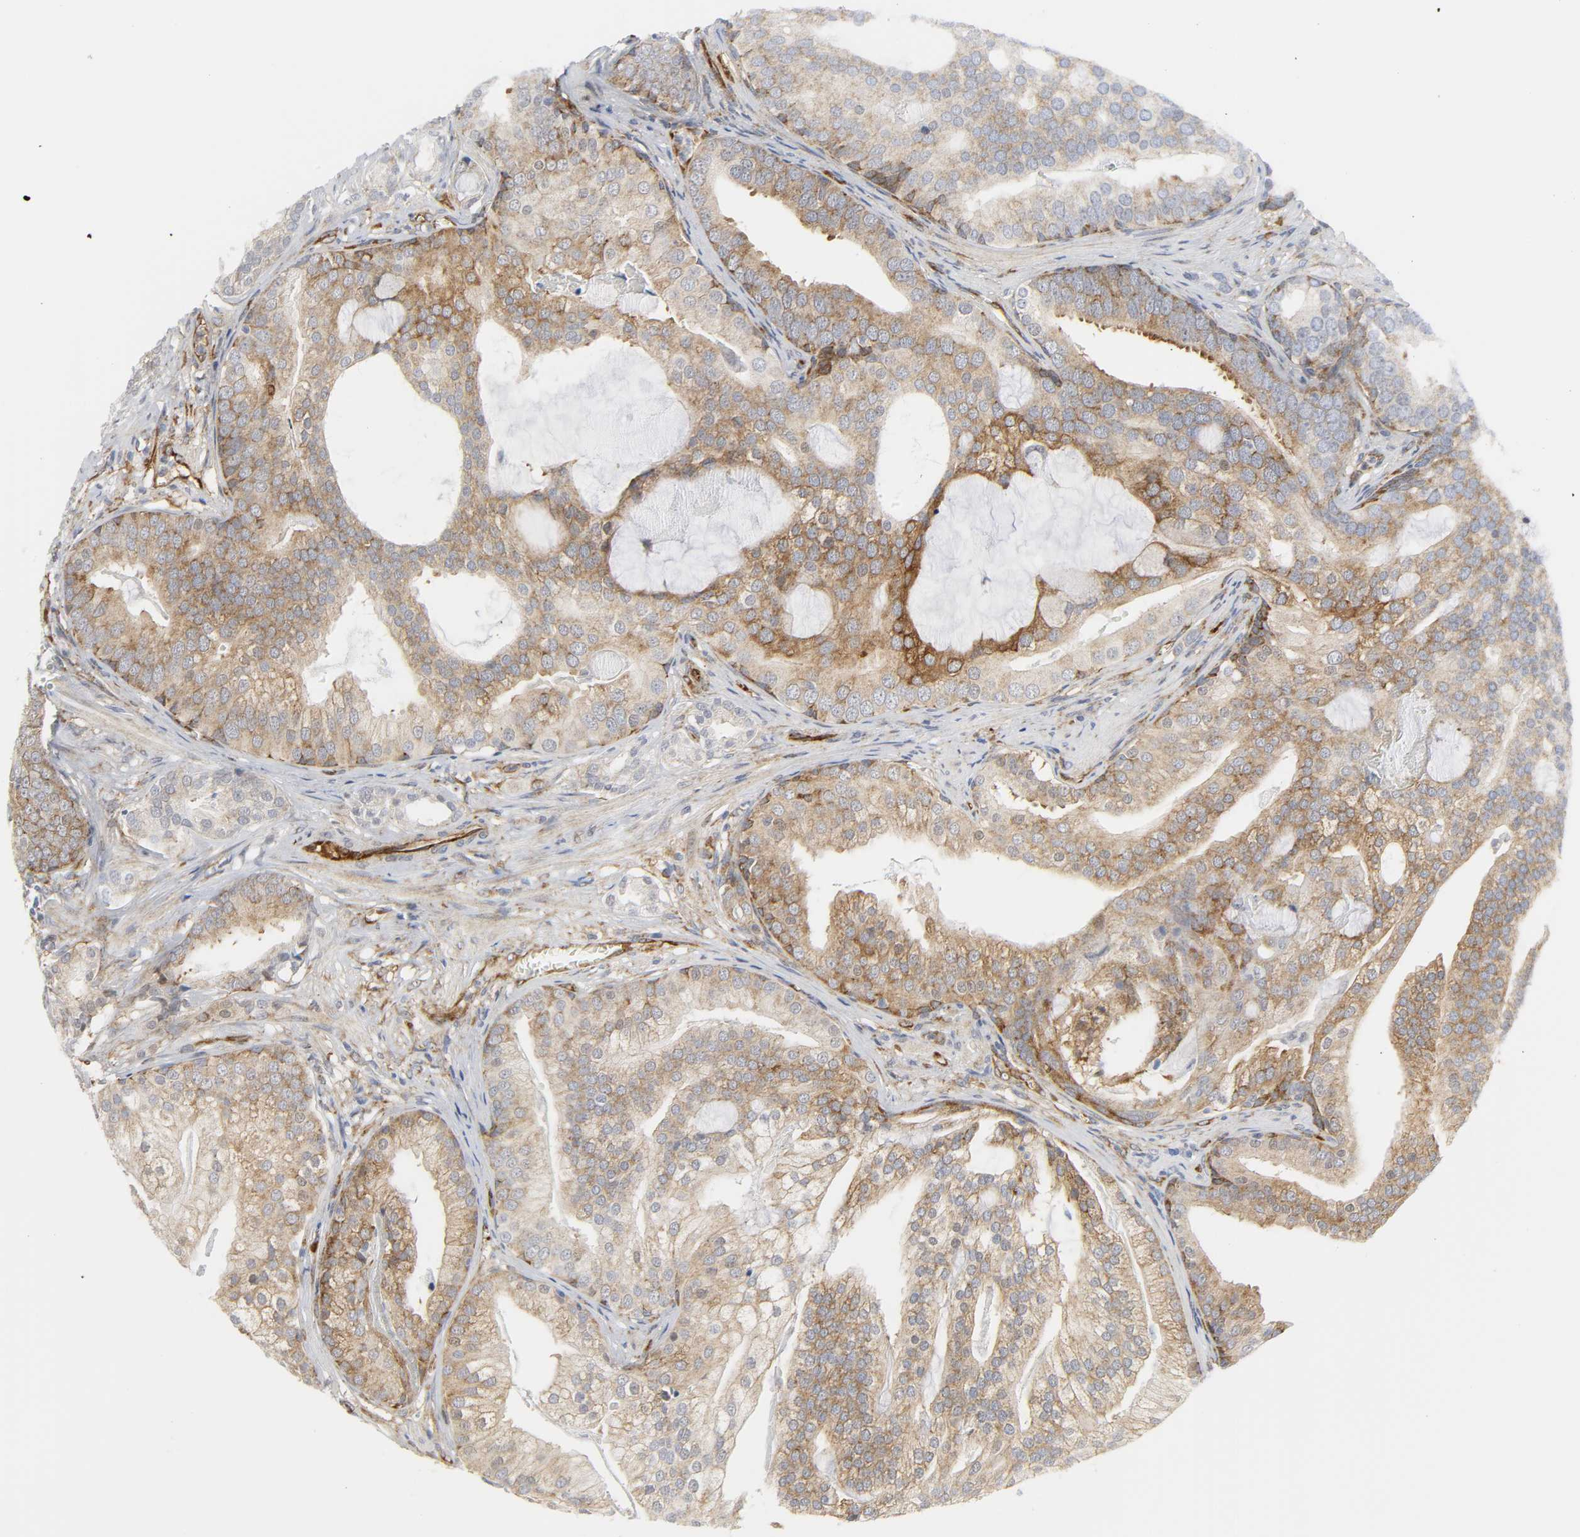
{"staining": {"intensity": "moderate", "quantity": ">75%", "location": "cytoplasmic/membranous"}, "tissue": "prostate cancer", "cell_type": "Tumor cells", "image_type": "cancer", "snomed": [{"axis": "morphology", "description": "Adenocarcinoma, Low grade"}, {"axis": "topography", "description": "Prostate"}], "caption": "The histopathology image exhibits a brown stain indicating the presence of a protein in the cytoplasmic/membranous of tumor cells in prostate cancer (low-grade adenocarcinoma).", "gene": "DOCK1", "patient": {"sex": "male", "age": 58}}